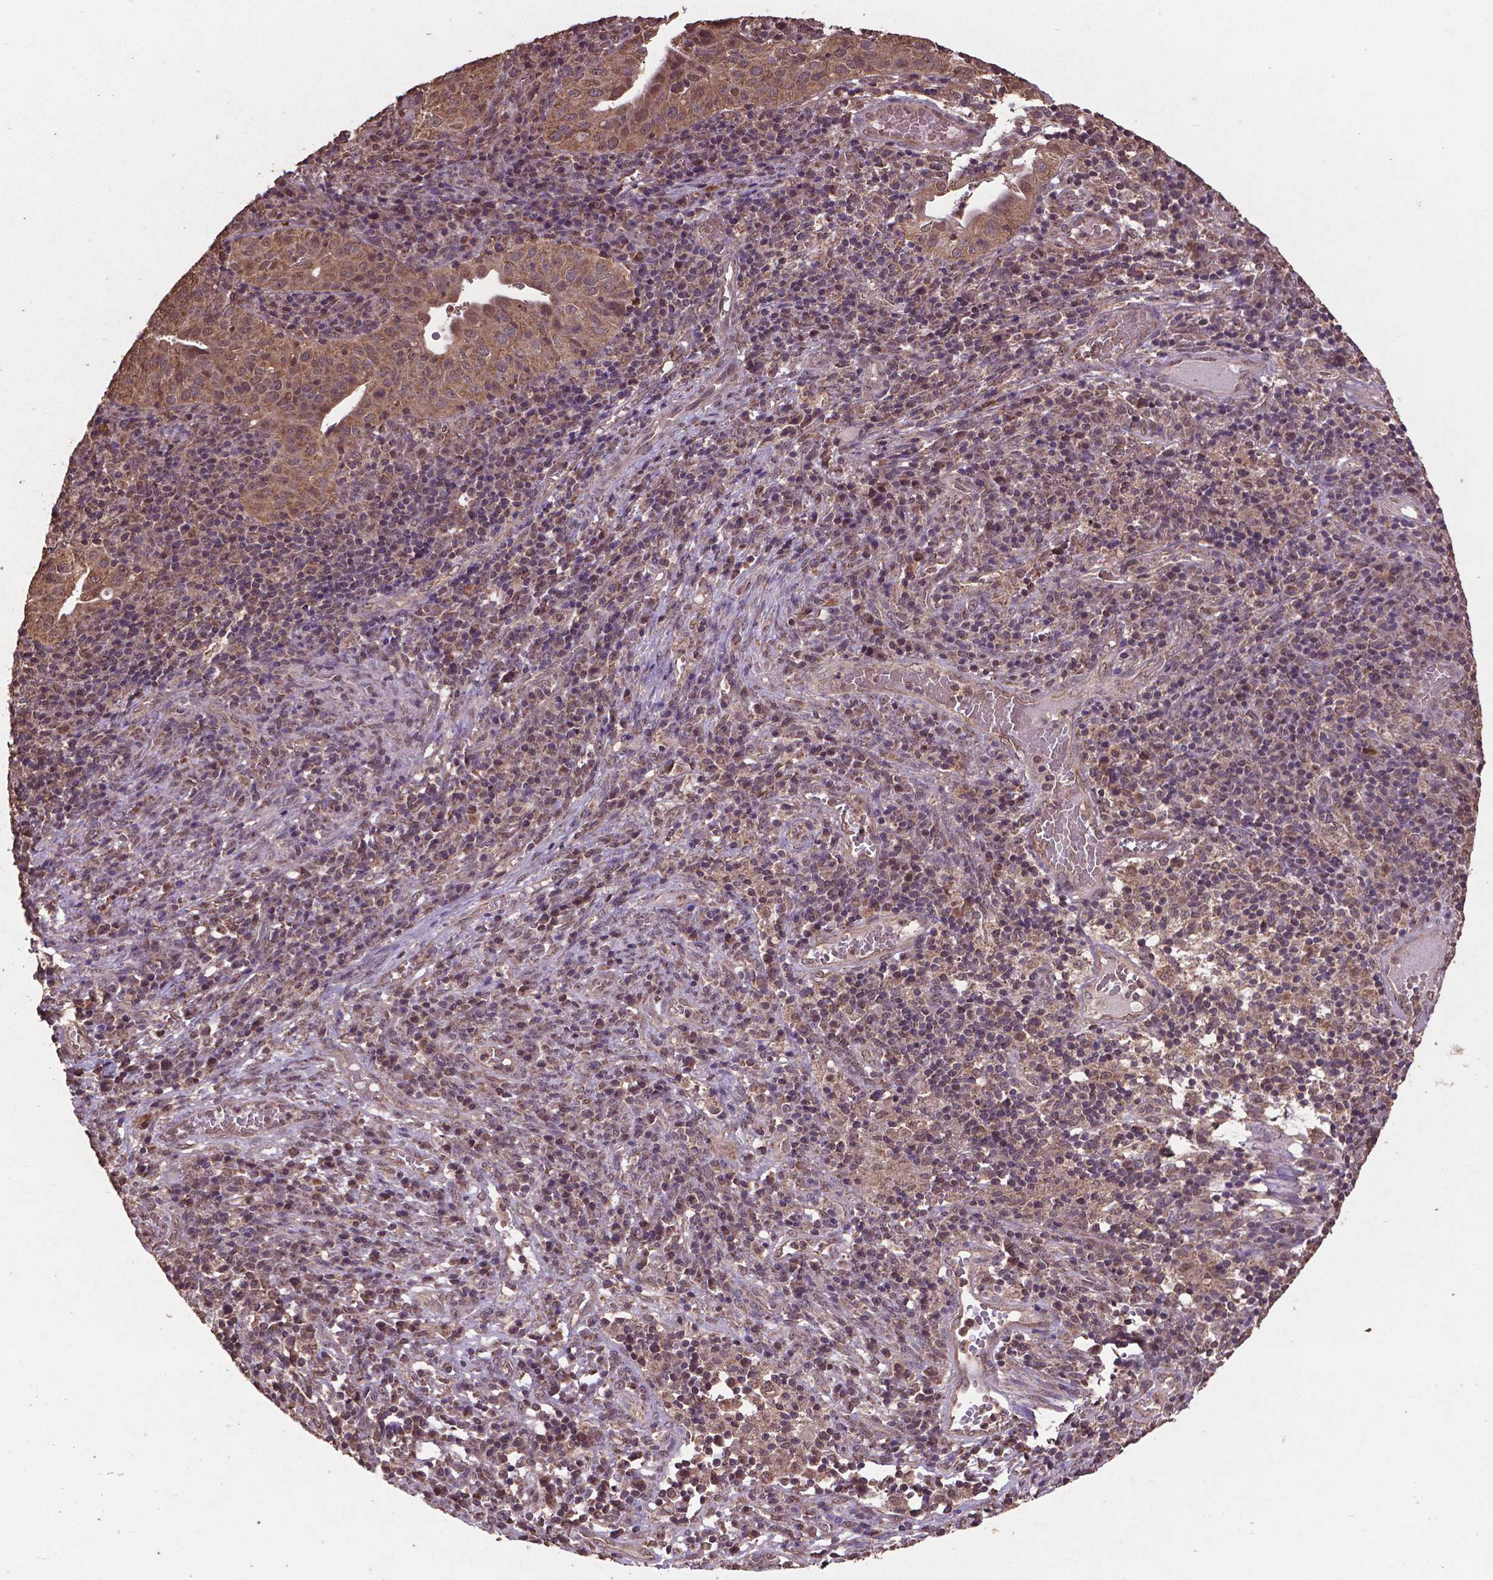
{"staining": {"intensity": "moderate", "quantity": ">75%", "location": "cytoplasmic/membranous,nuclear"}, "tissue": "cervical cancer", "cell_type": "Tumor cells", "image_type": "cancer", "snomed": [{"axis": "morphology", "description": "Squamous cell carcinoma, NOS"}, {"axis": "topography", "description": "Cervix"}], "caption": "Protein expression analysis of cervical cancer displays moderate cytoplasmic/membranous and nuclear positivity in approximately >75% of tumor cells.", "gene": "DCAF1", "patient": {"sex": "female", "age": 39}}